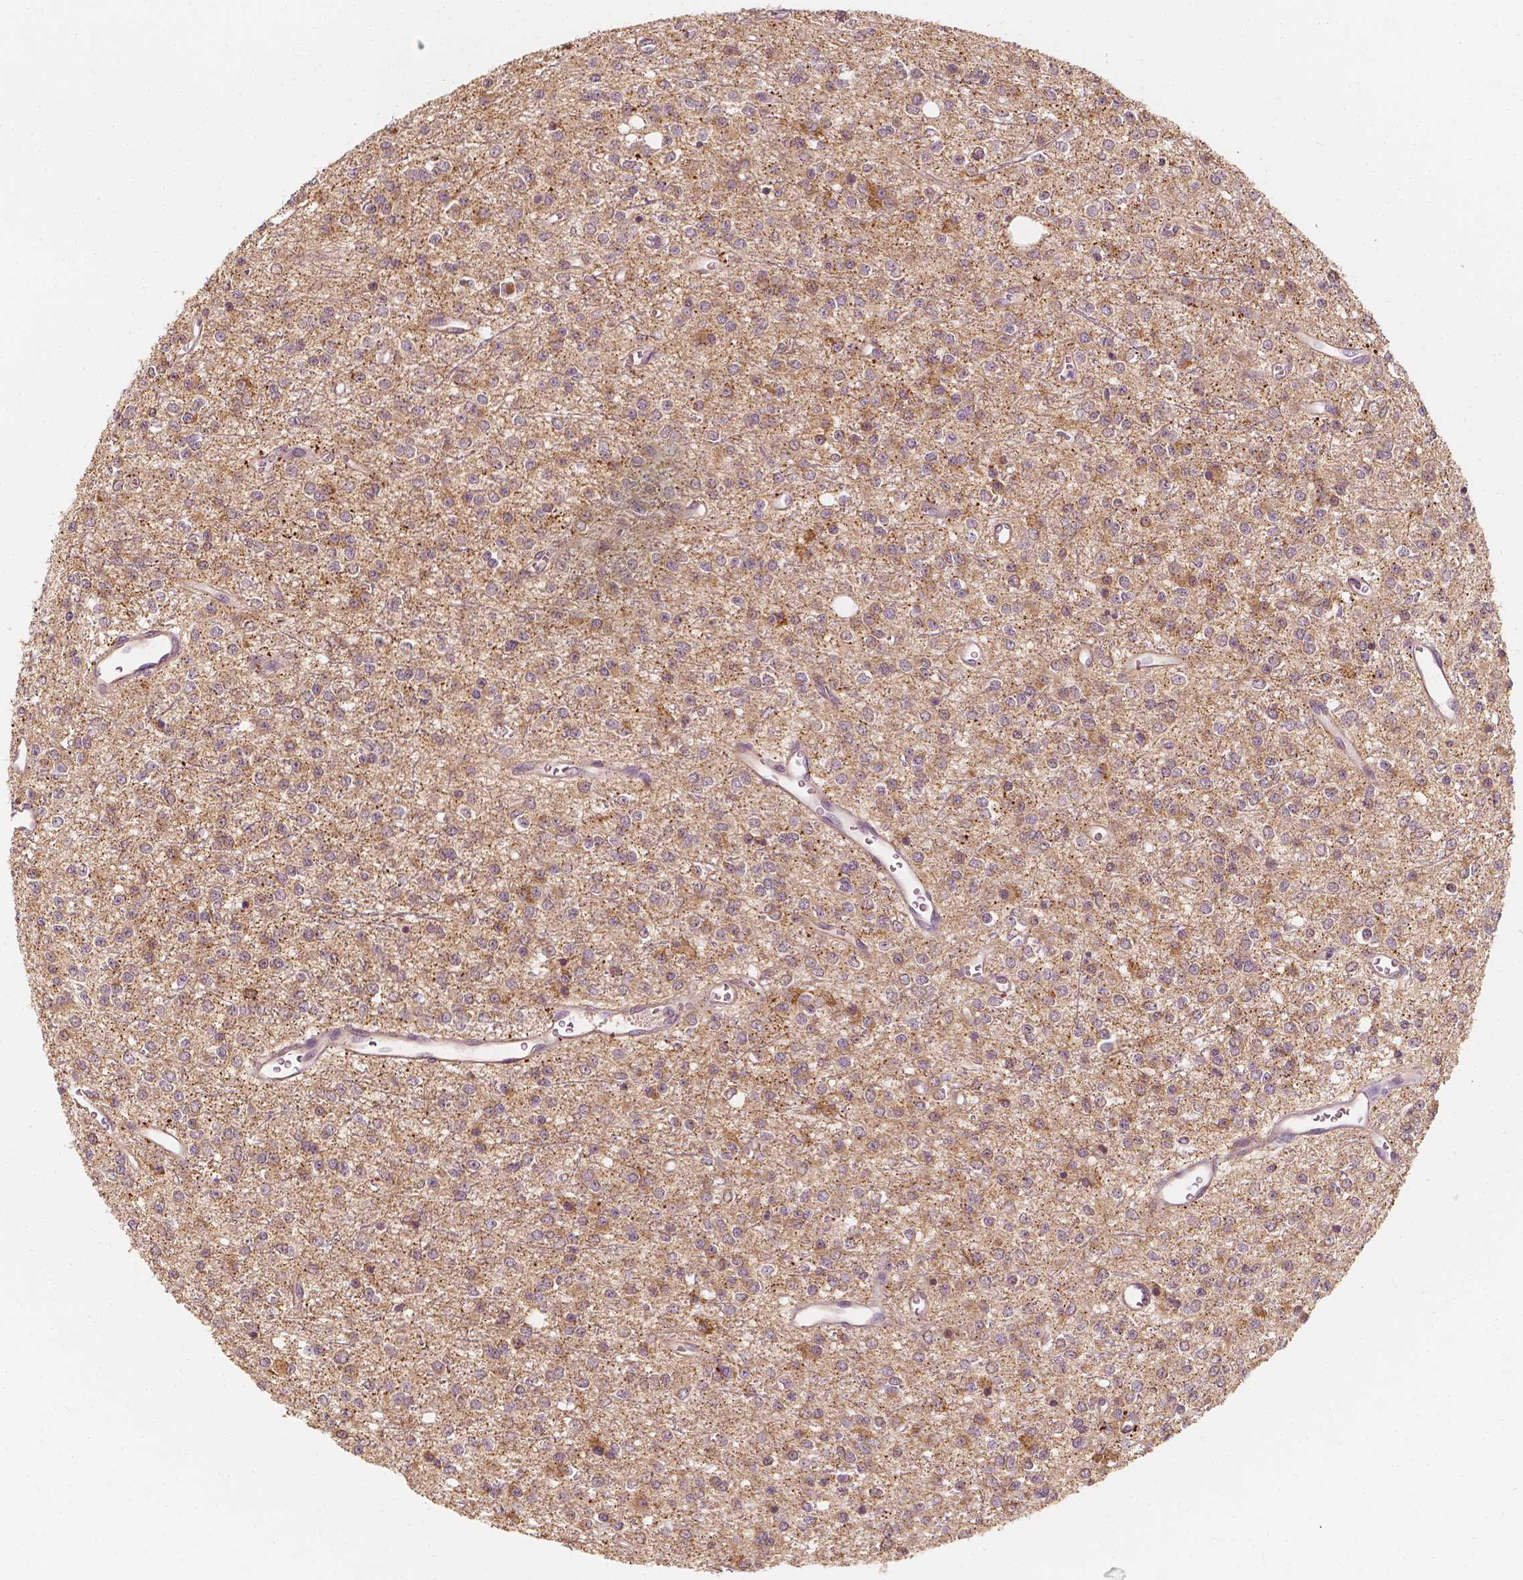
{"staining": {"intensity": "moderate", "quantity": "<25%", "location": "cytoplasmic/membranous"}, "tissue": "glioma", "cell_type": "Tumor cells", "image_type": "cancer", "snomed": [{"axis": "morphology", "description": "Glioma, malignant, Low grade"}, {"axis": "topography", "description": "Brain"}], "caption": "Protein expression analysis of glioma exhibits moderate cytoplasmic/membranous positivity in approximately <25% of tumor cells.", "gene": "SHPK", "patient": {"sex": "female", "age": 45}}